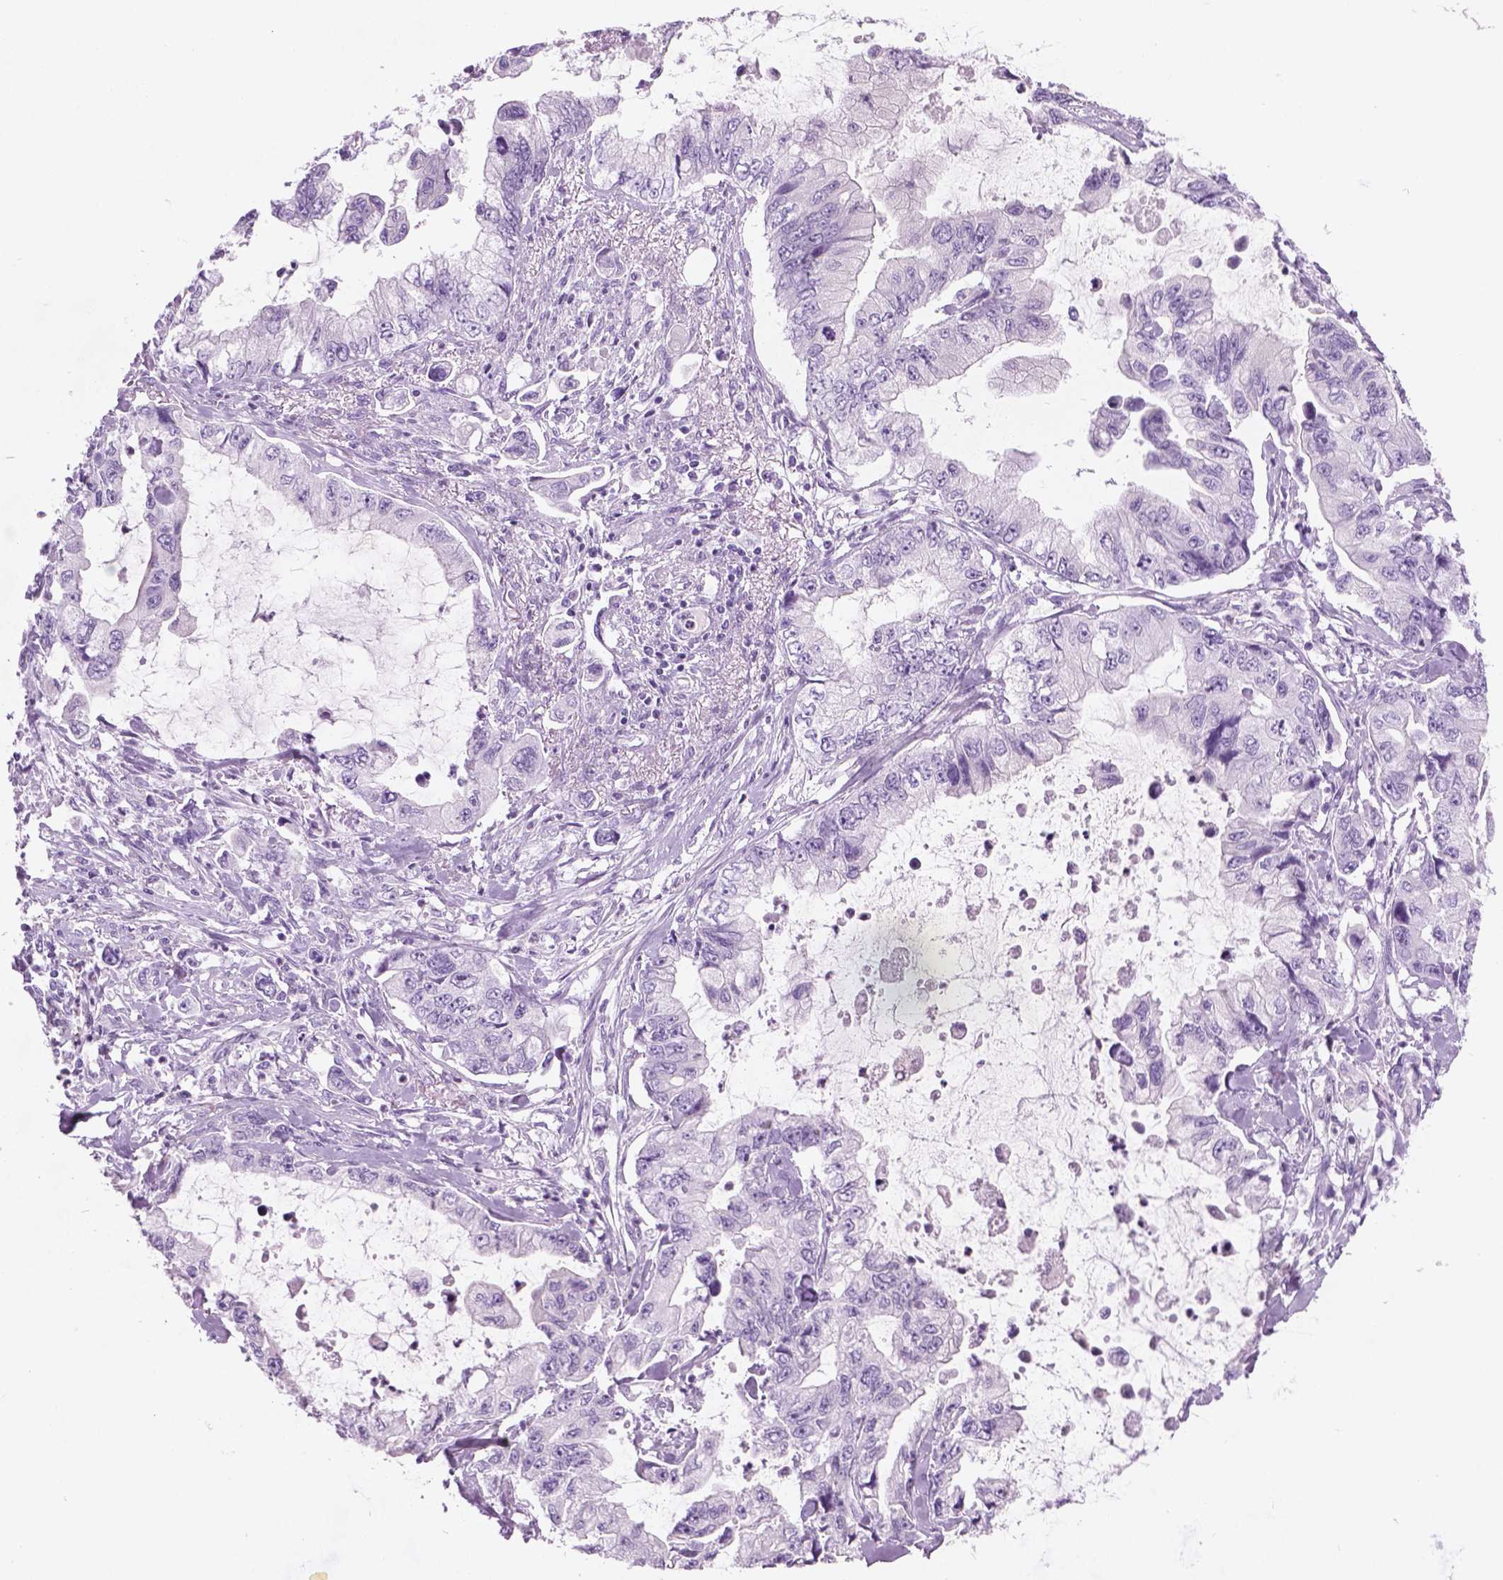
{"staining": {"intensity": "negative", "quantity": "none", "location": "none"}, "tissue": "stomach cancer", "cell_type": "Tumor cells", "image_type": "cancer", "snomed": [{"axis": "morphology", "description": "Adenocarcinoma, NOS"}, {"axis": "topography", "description": "Pancreas"}, {"axis": "topography", "description": "Stomach, upper"}, {"axis": "topography", "description": "Stomach"}], "caption": "A histopathology image of human stomach cancer is negative for staining in tumor cells.", "gene": "TTC29", "patient": {"sex": "male", "age": 77}}